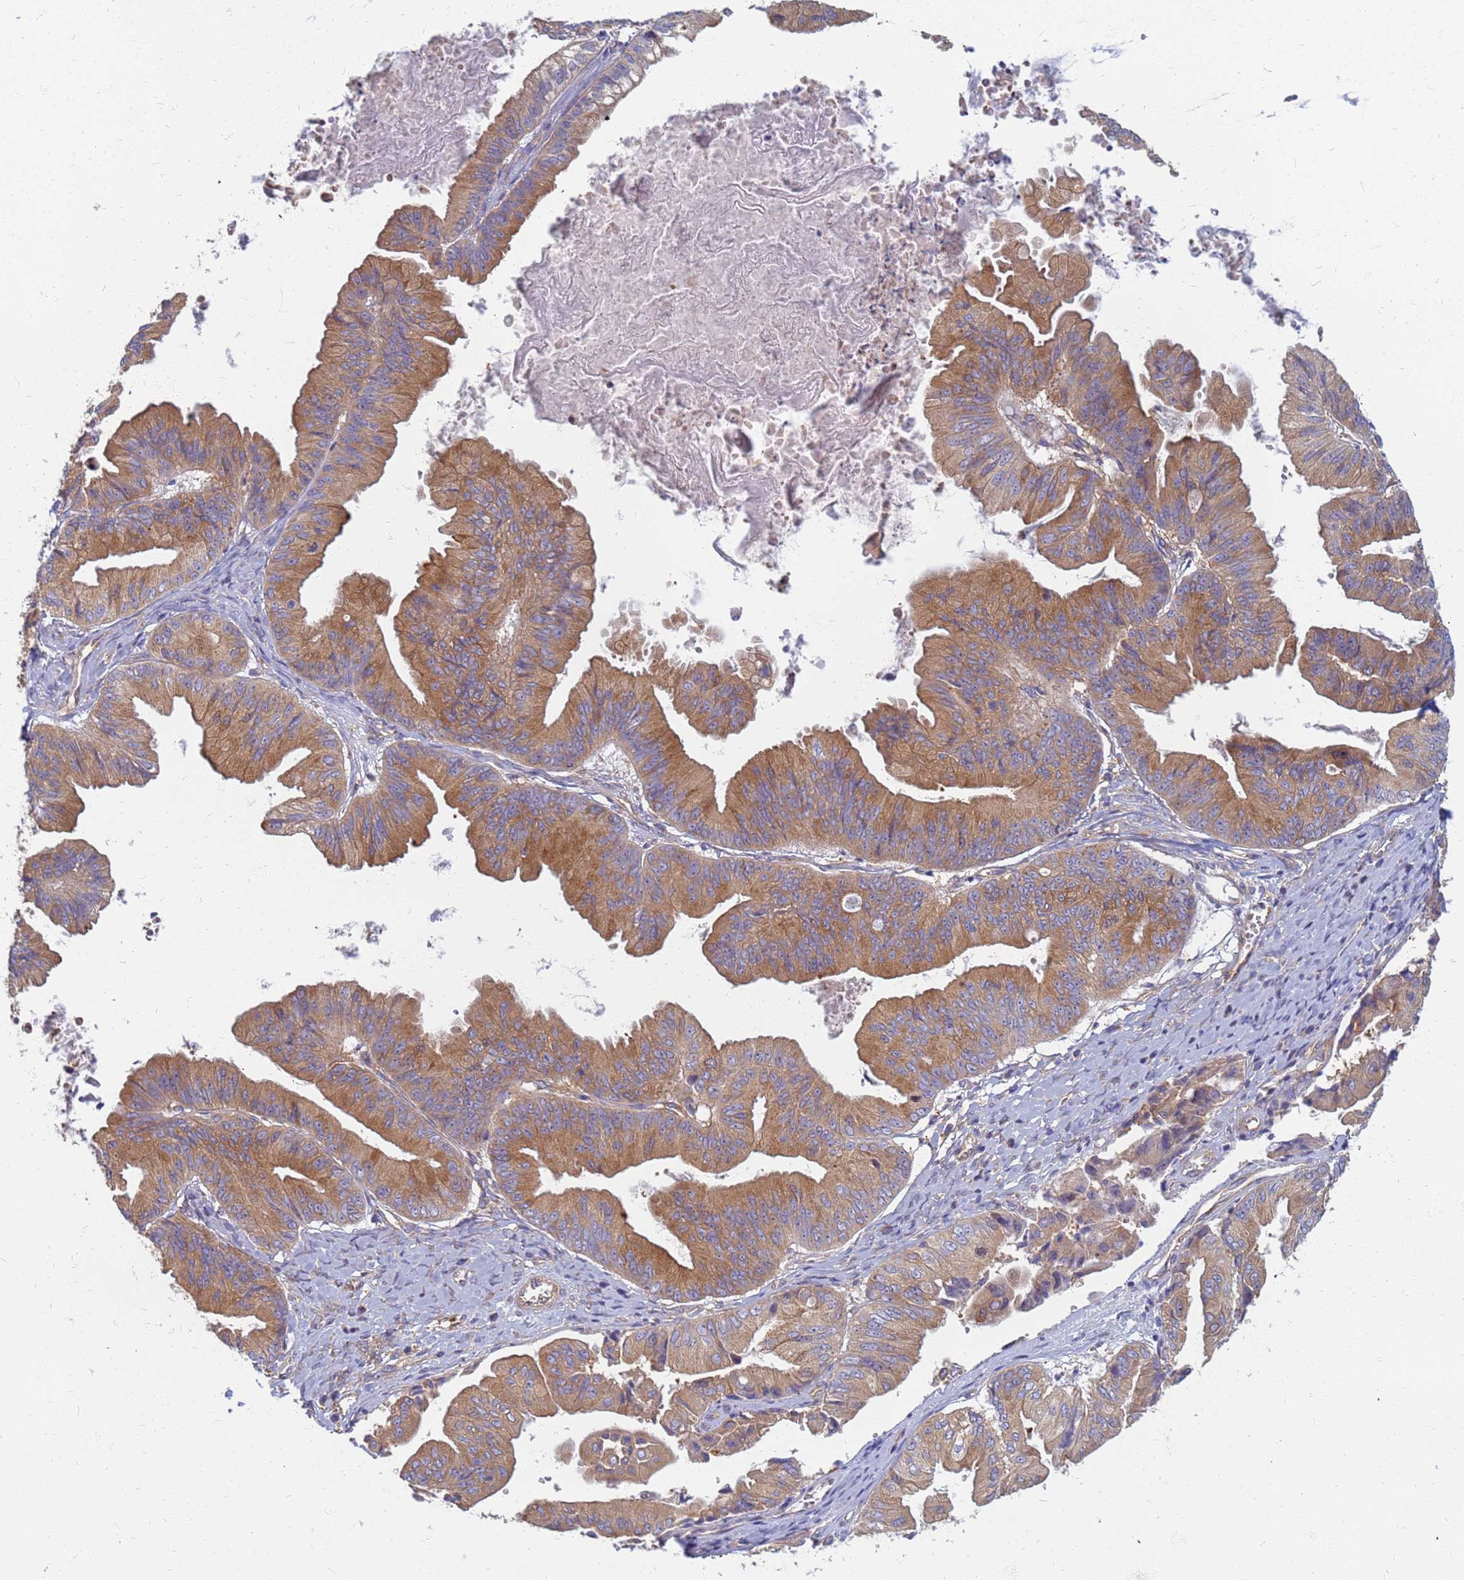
{"staining": {"intensity": "moderate", "quantity": ">75%", "location": "cytoplasmic/membranous"}, "tissue": "ovarian cancer", "cell_type": "Tumor cells", "image_type": "cancer", "snomed": [{"axis": "morphology", "description": "Cystadenocarcinoma, mucinous, NOS"}, {"axis": "topography", "description": "Ovary"}], "caption": "Tumor cells show medium levels of moderate cytoplasmic/membranous positivity in approximately >75% of cells in human mucinous cystadenocarcinoma (ovarian).", "gene": "EEA1", "patient": {"sex": "female", "age": 61}}